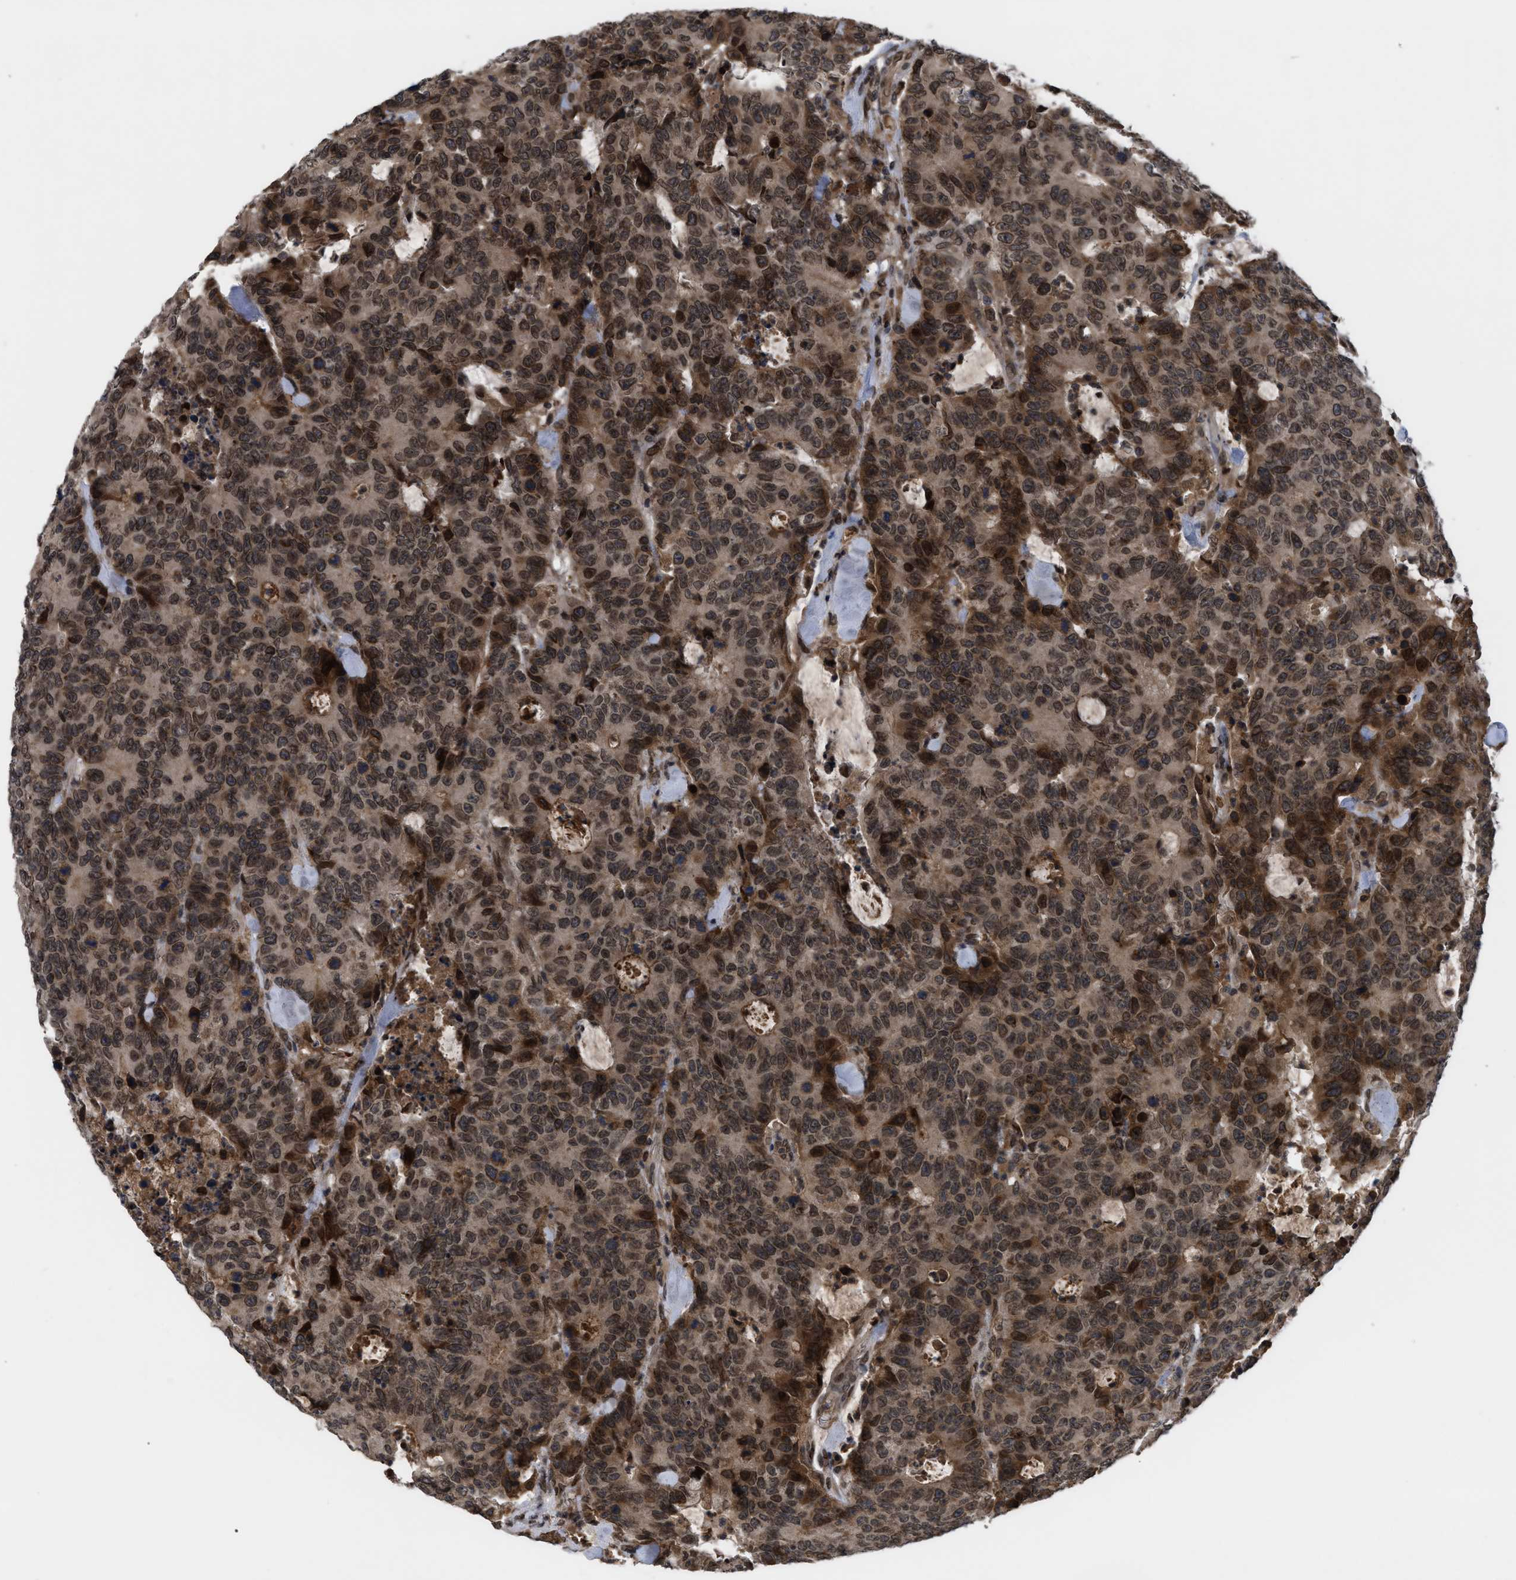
{"staining": {"intensity": "moderate", "quantity": ">75%", "location": "cytoplasmic/membranous,nuclear"}, "tissue": "colorectal cancer", "cell_type": "Tumor cells", "image_type": "cancer", "snomed": [{"axis": "morphology", "description": "Adenocarcinoma, NOS"}, {"axis": "topography", "description": "Colon"}], "caption": "A brown stain shows moderate cytoplasmic/membranous and nuclear positivity of a protein in colorectal cancer (adenocarcinoma) tumor cells.", "gene": "CRY1", "patient": {"sex": "female", "age": 86}}